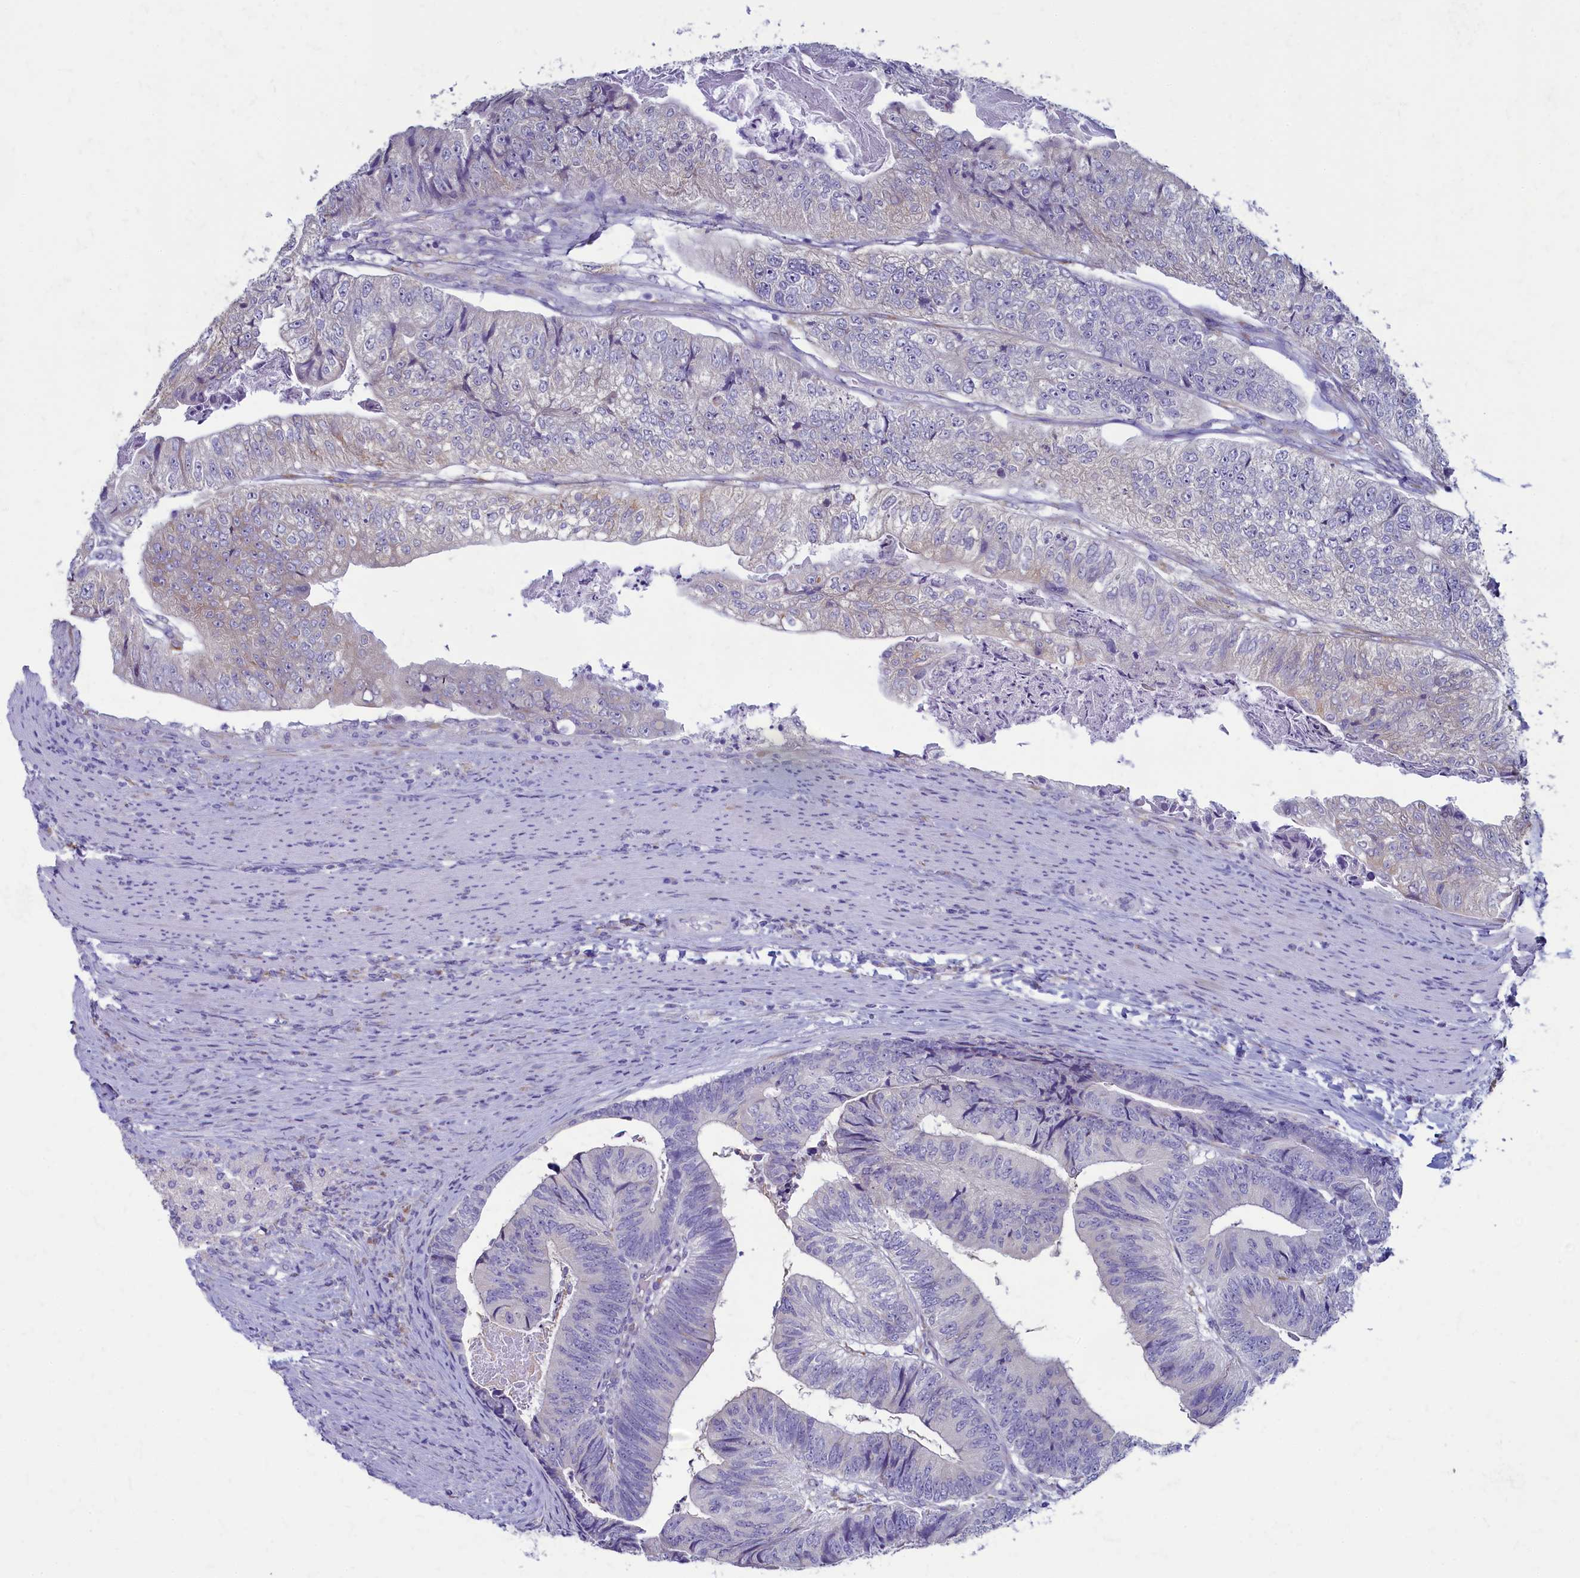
{"staining": {"intensity": "negative", "quantity": "none", "location": "none"}, "tissue": "colorectal cancer", "cell_type": "Tumor cells", "image_type": "cancer", "snomed": [{"axis": "morphology", "description": "Adenocarcinoma, NOS"}, {"axis": "topography", "description": "Colon"}], "caption": "This is a photomicrograph of immunohistochemistry (IHC) staining of adenocarcinoma (colorectal), which shows no staining in tumor cells. The staining was performed using DAB (3,3'-diaminobenzidine) to visualize the protein expression in brown, while the nuclei were stained in blue with hematoxylin (Magnification: 20x).", "gene": "SKA3", "patient": {"sex": "female", "age": 67}}